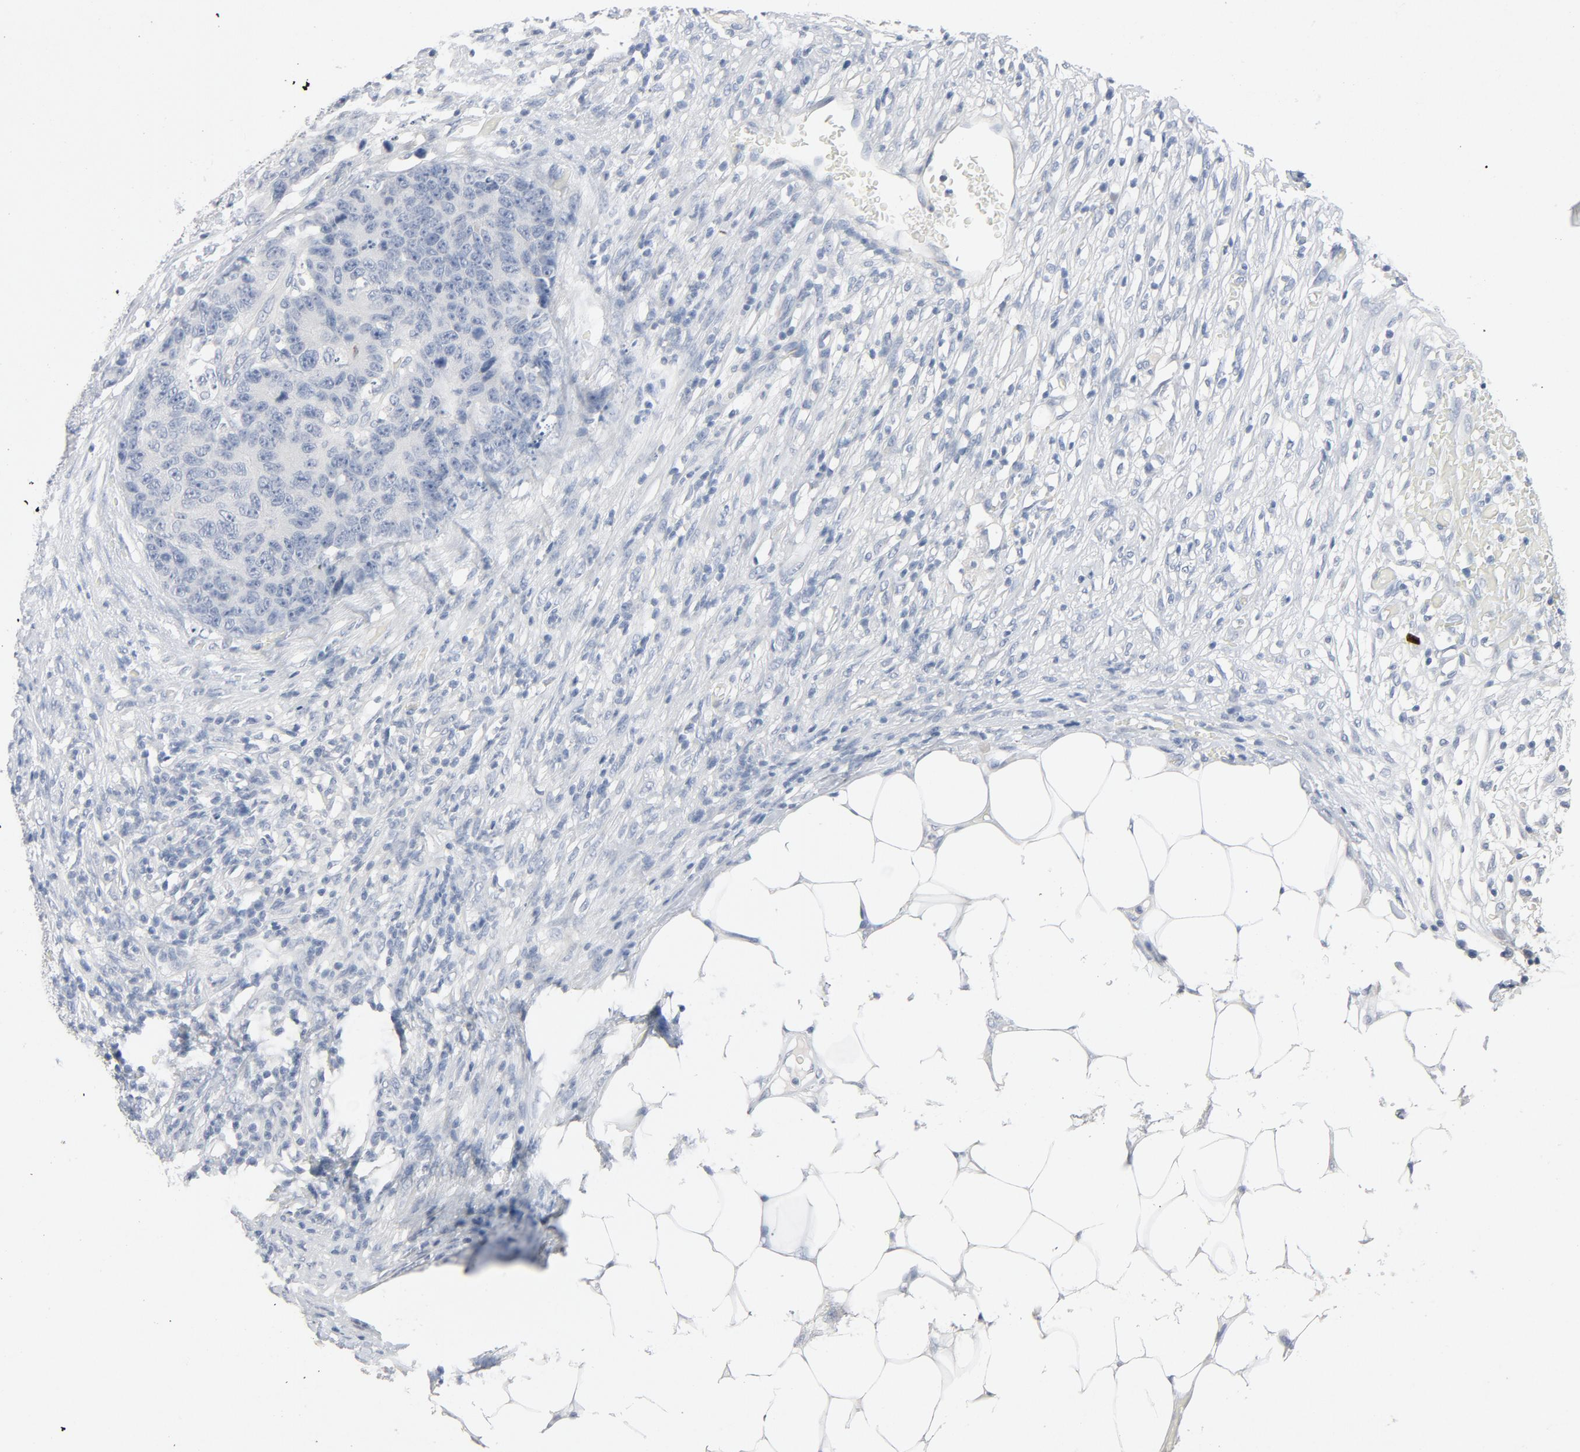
{"staining": {"intensity": "negative", "quantity": "none", "location": "none"}, "tissue": "colorectal cancer", "cell_type": "Tumor cells", "image_type": "cancer", "snomed": [{"axis": "morphology", "description": "Adenocarcinoma, NOS"}, {"axis": "topography", "description": "Colon"}], "caption": "The IHC photomicrograph has no significant positivity in tumor cells of adenocarcinoma (colorectal) tissue.", "gene": "ZCCHC13", "patient": {"sex": "female", "age": 86}}